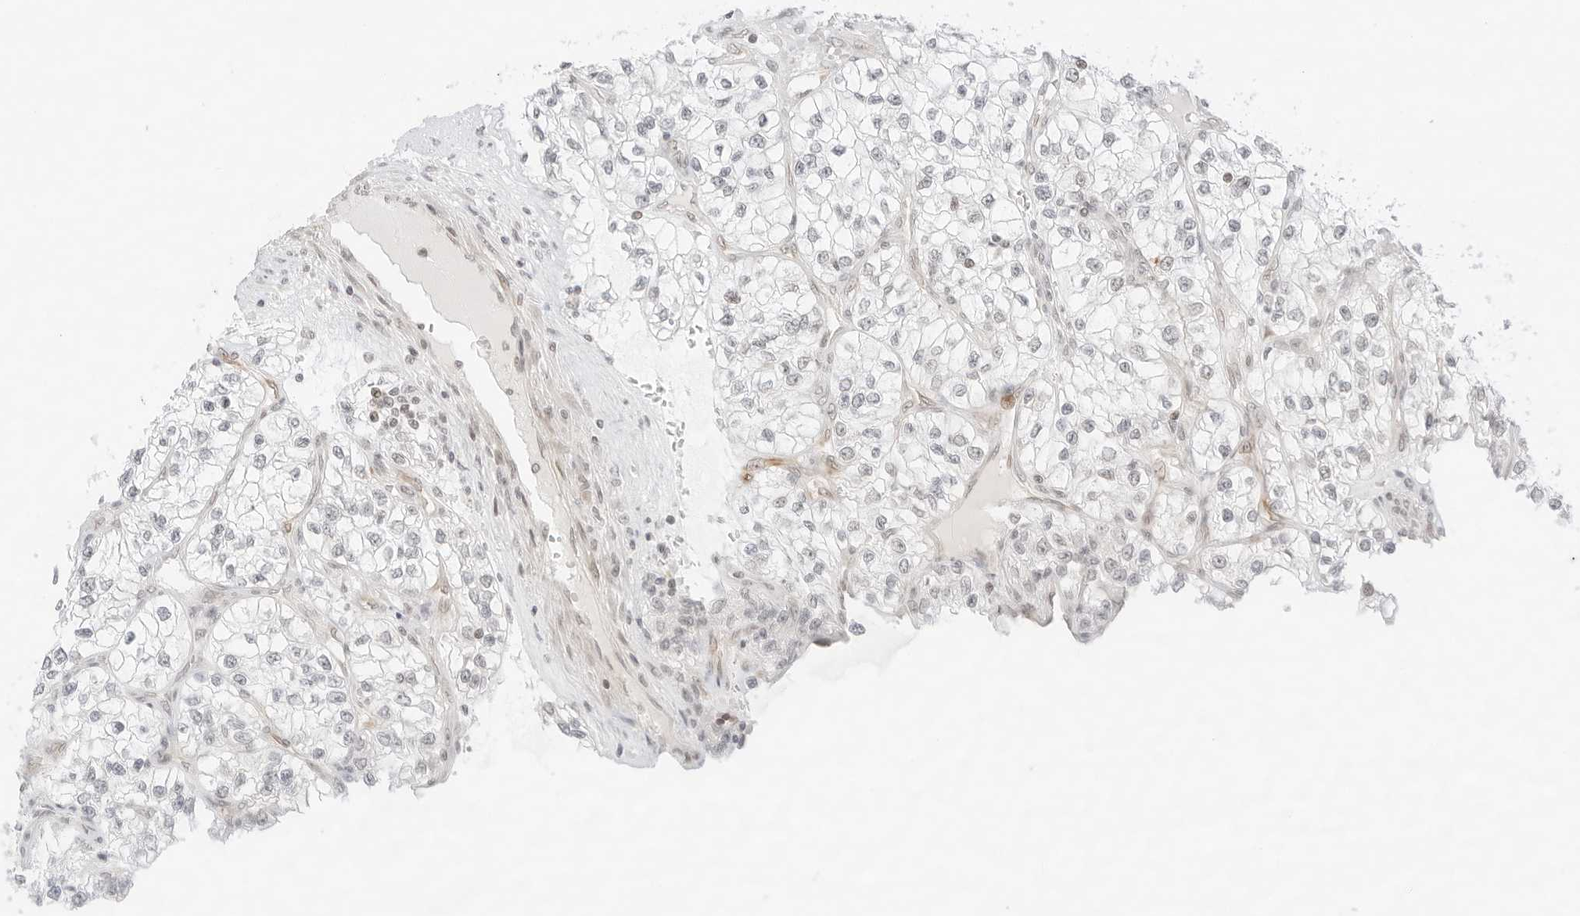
{"staining": {"intensity": "negative", "quantity": "none", "location": "none"}, "tissue": "renal cancer", "cell_type": "Tumor cells", "image_type": "cancer", "snomed": [{"axis": "morphology", "description": "Adenocarcinoma, NOS"}, {"axis": "topography", "description": "Kidney"}], "caption": "There is no significant staining in tumor cells of renal cancer (adenocarcinoma).", "gene": "GNAS", "patient": {"sex": "female", "age": 57}}